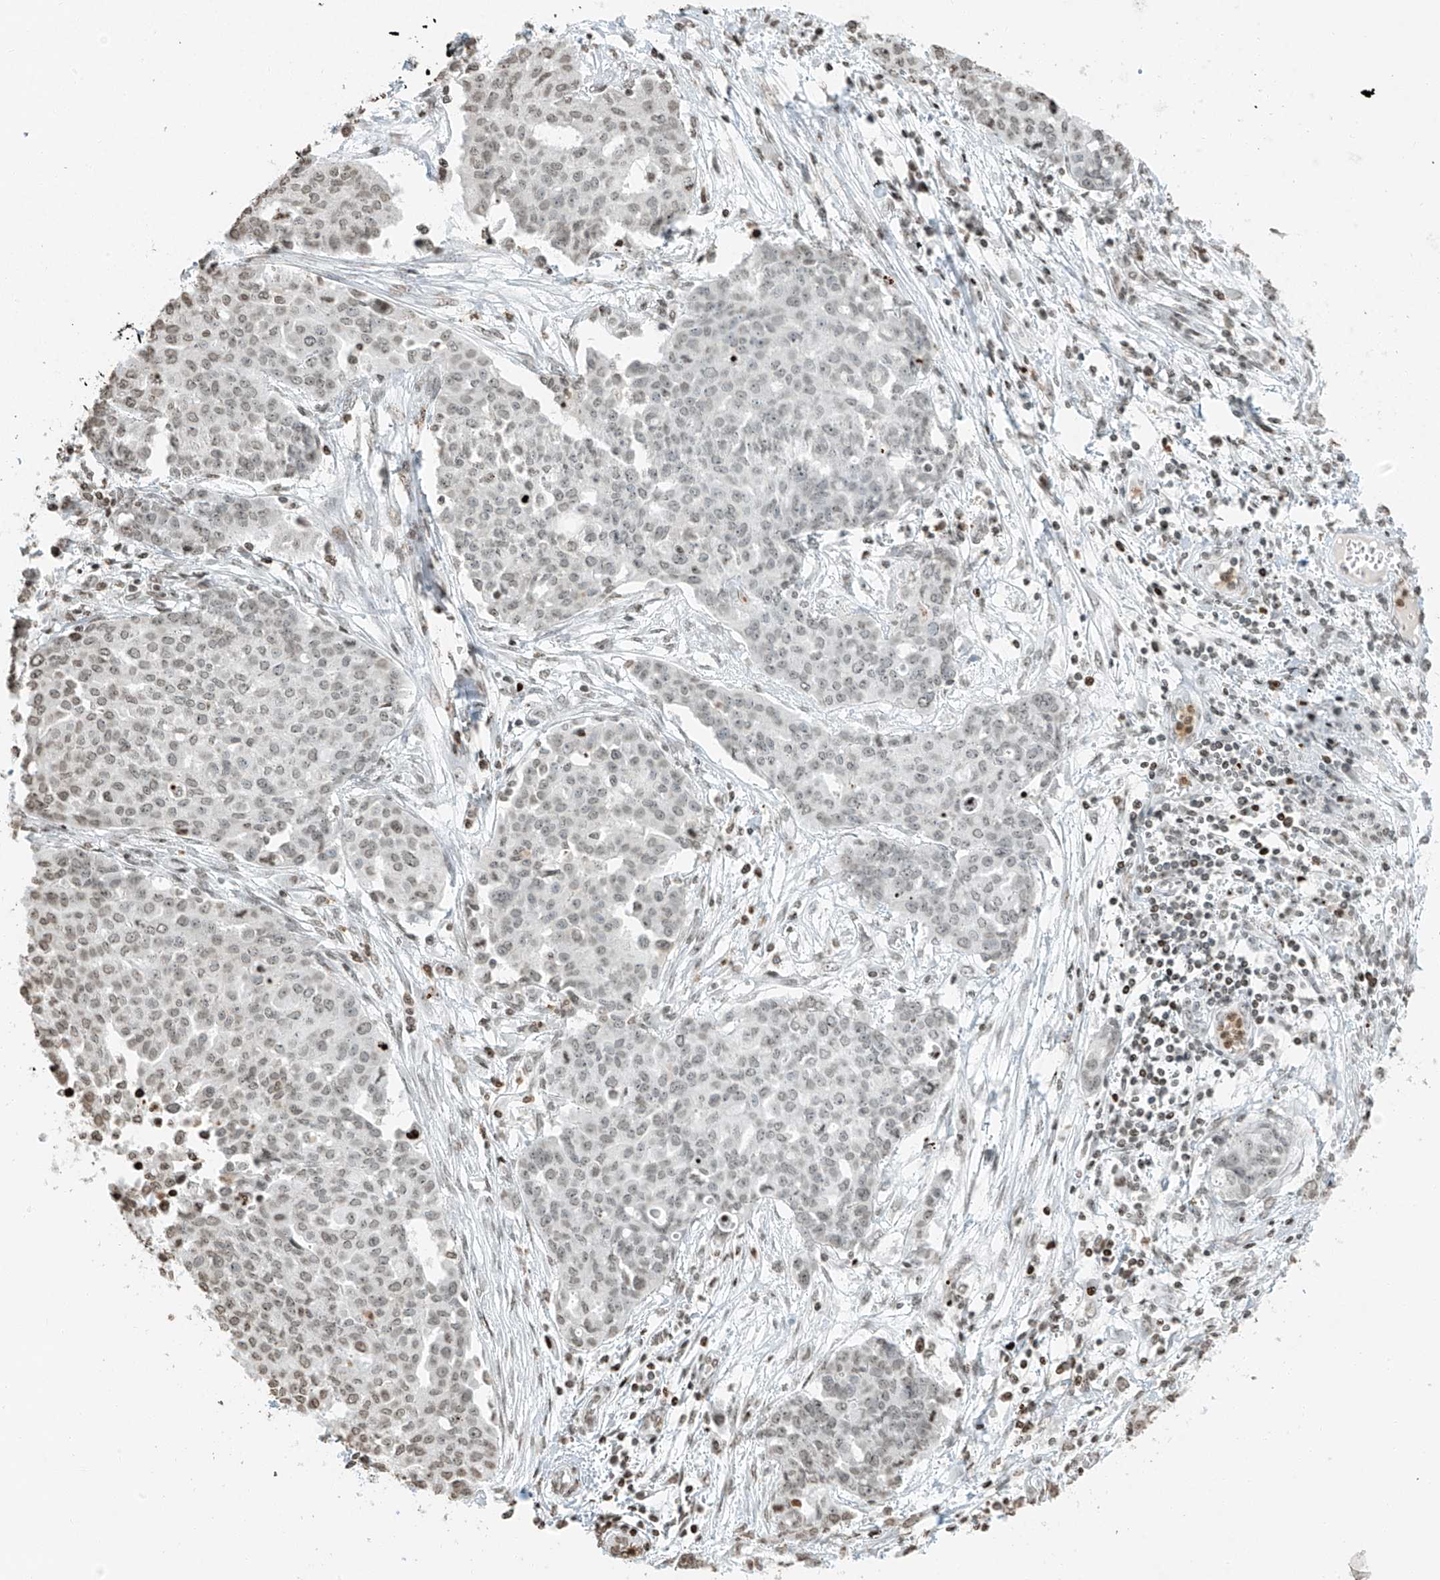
{"staining": {"intensity": "weak", "quantity": "25%-75%", "location": "nuclear"}, "tissue": "ovarian cancer", "cell_type": "Tumor cells", "image_type": "cancer", "snomed": [{"axis": "morphology", "description": "Cystadenocarcinoma, serous, NOS"}, {"axis": "topography", "description": "Soft tissue"}, {"axis": "topography", "description": "Ovary"}], "caption": "A micrograph showing weak nuclear staining in about 25%-75% of tumor cells in ovarian cancer (serous cystadenocarcinoma), as visualized by brown immunohistochemical staining.", "gene": "C17orf58", "patient": {"sex": "female", "age": 57}}